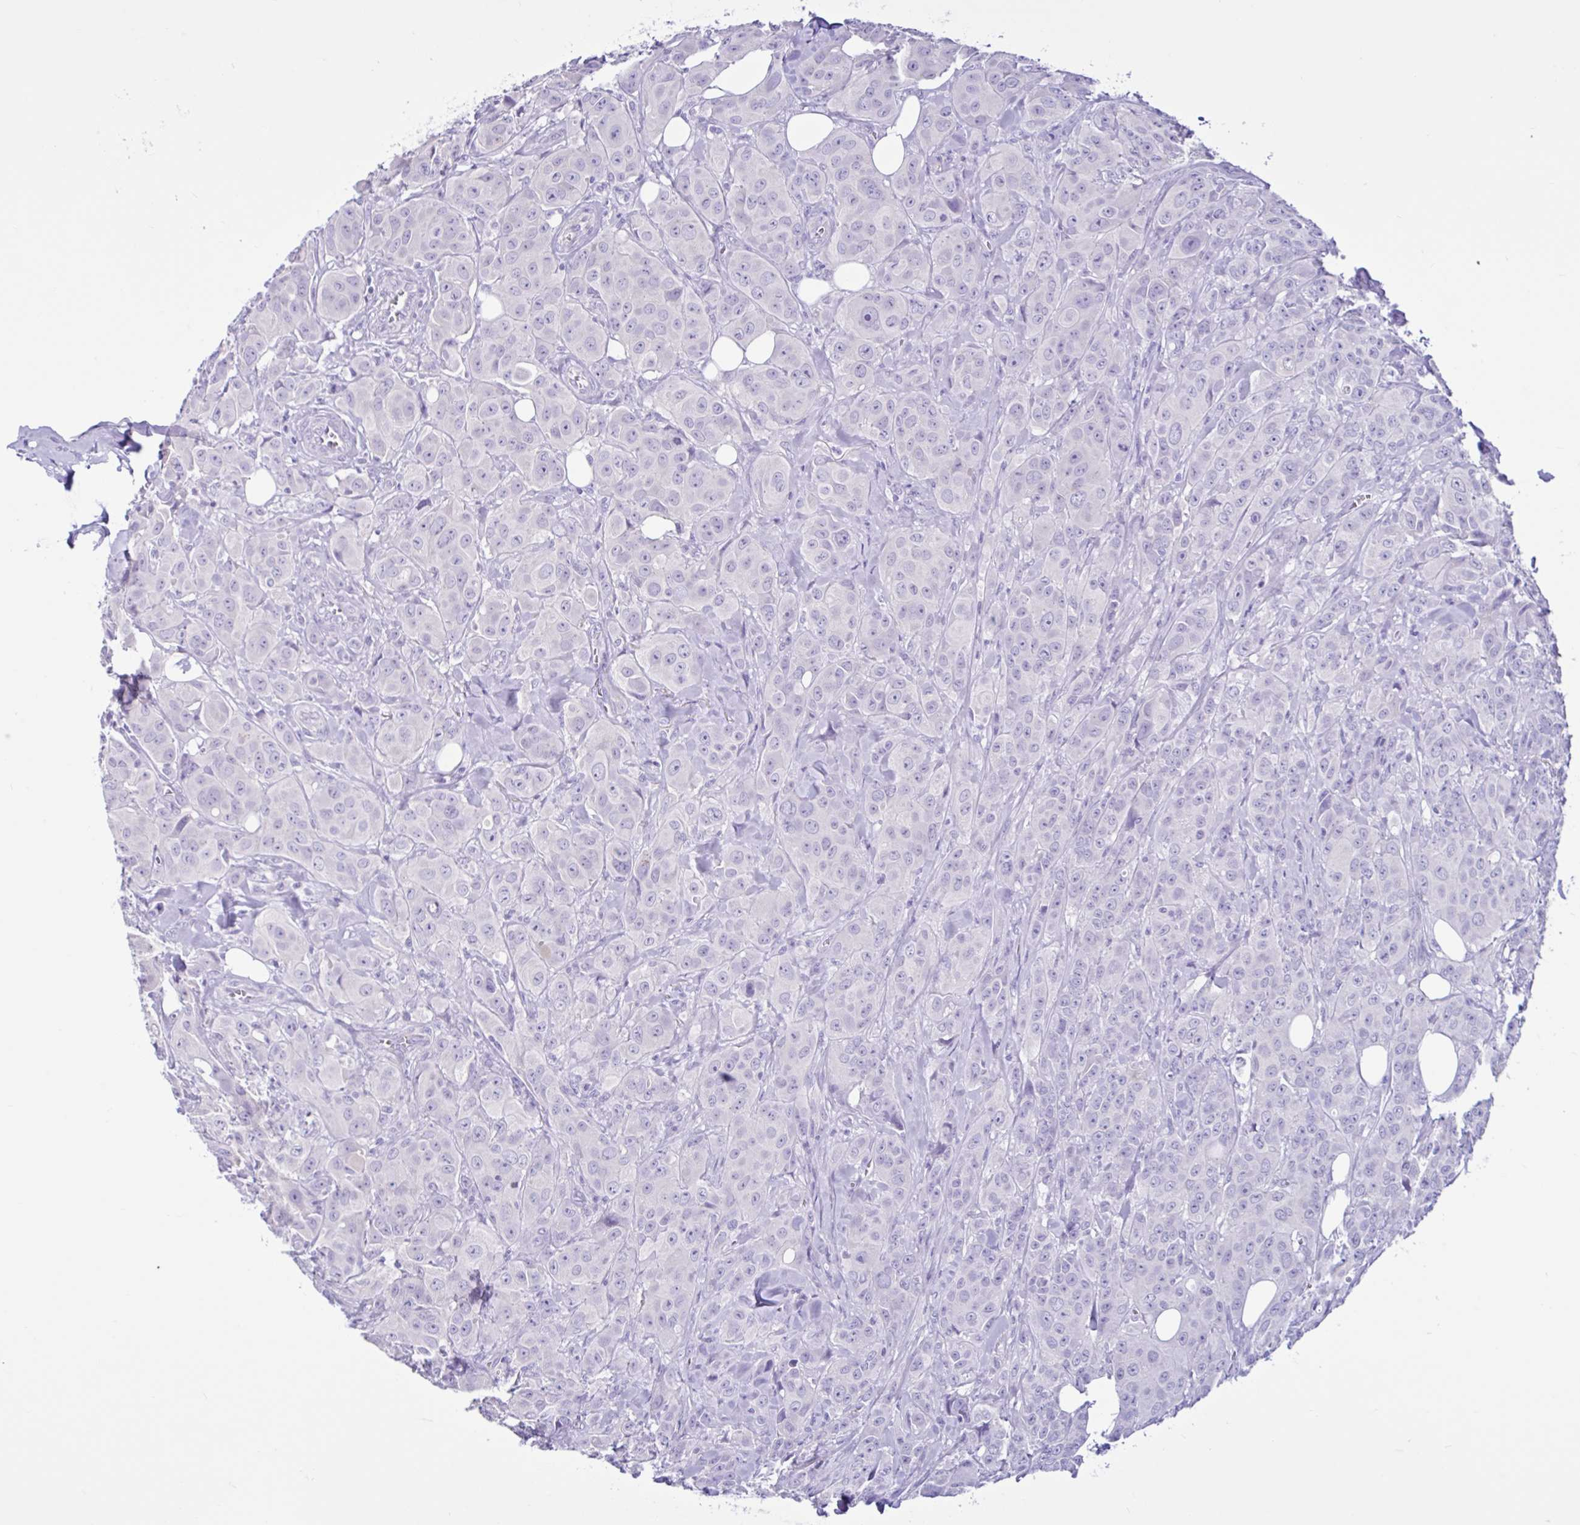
{"staining": {"intensity": "negative", "quantity": "none", "location": "none"}, "tissue": "breast cancer", "cell_type": "Tumor cells", "image_type": "cancer", "snomed": [{"axis": "morphology", "description": "Normal tissue, NOS"}, {"axis": "morphology", "description": "Duct carcinoma"}, {"axis": "topography", "description": "Breast"}], "caption": "This is an immunohistochemistry (IHC) histopathology image of breast cancer. There is no expression in tumor cells.", "gene": "CYP19A1", "patient": {"sex": "female", "age": 43}}